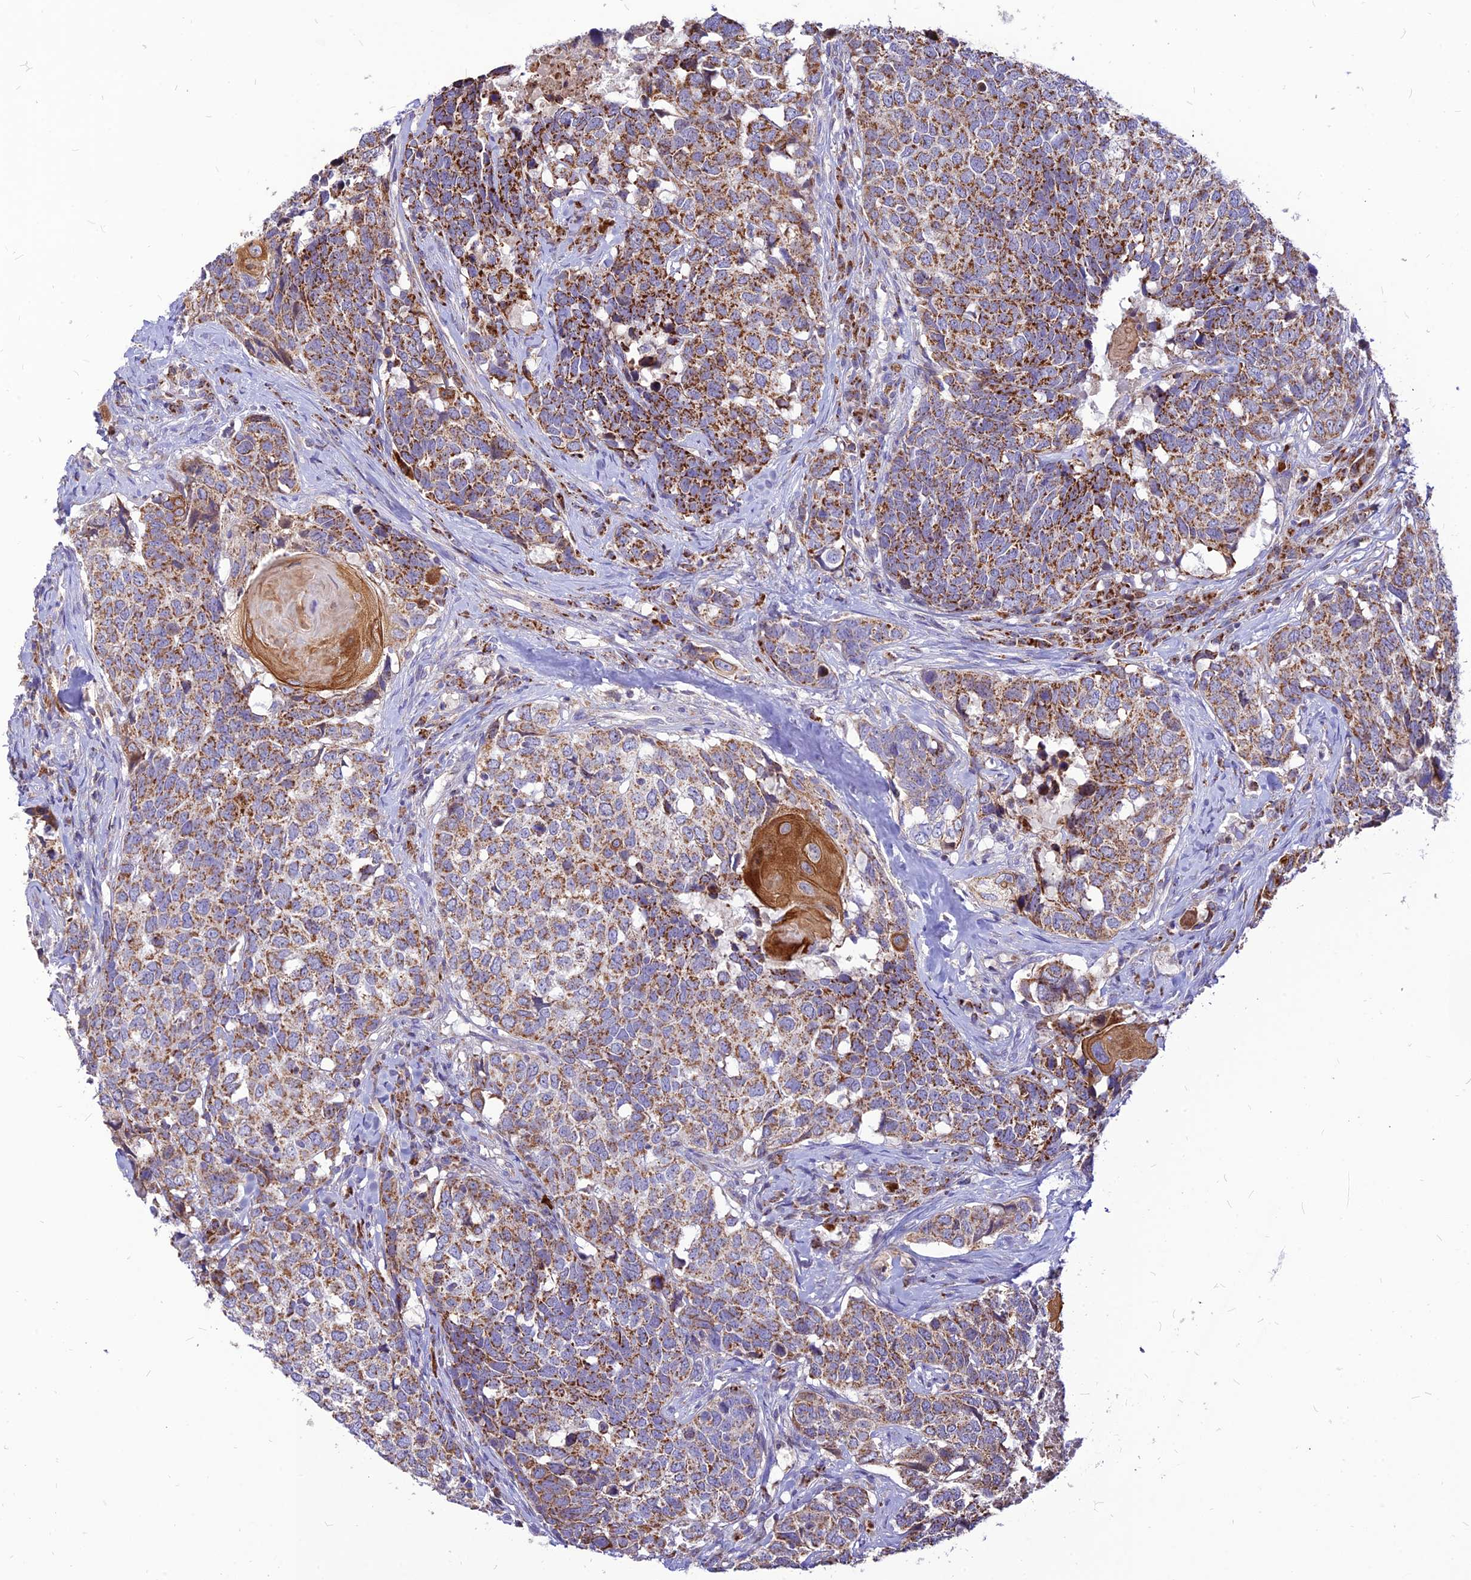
{"staining": {"intensity": "moderate", "quantity": ">75%", "location": "cytoplasmic/membranous"}, "tissue": "head and neck cancer", "cell_type": "Tumor cells", "image_type": "cancer", "snomed": [{"axis": "morphology", "description": "Squamous cell carcinoma, NOS"}, {"axis": "topography", "description": "Head-Neck"}], "caption": "Tumor cells exhibit medium levels of moderate cytoplasmic/membranous positivity in approximately >75% of cells in human head and neck cancer (squamous cell carcinoma).", "gene": "ECI1", "patient": {"sex": "male", "age": 66}}